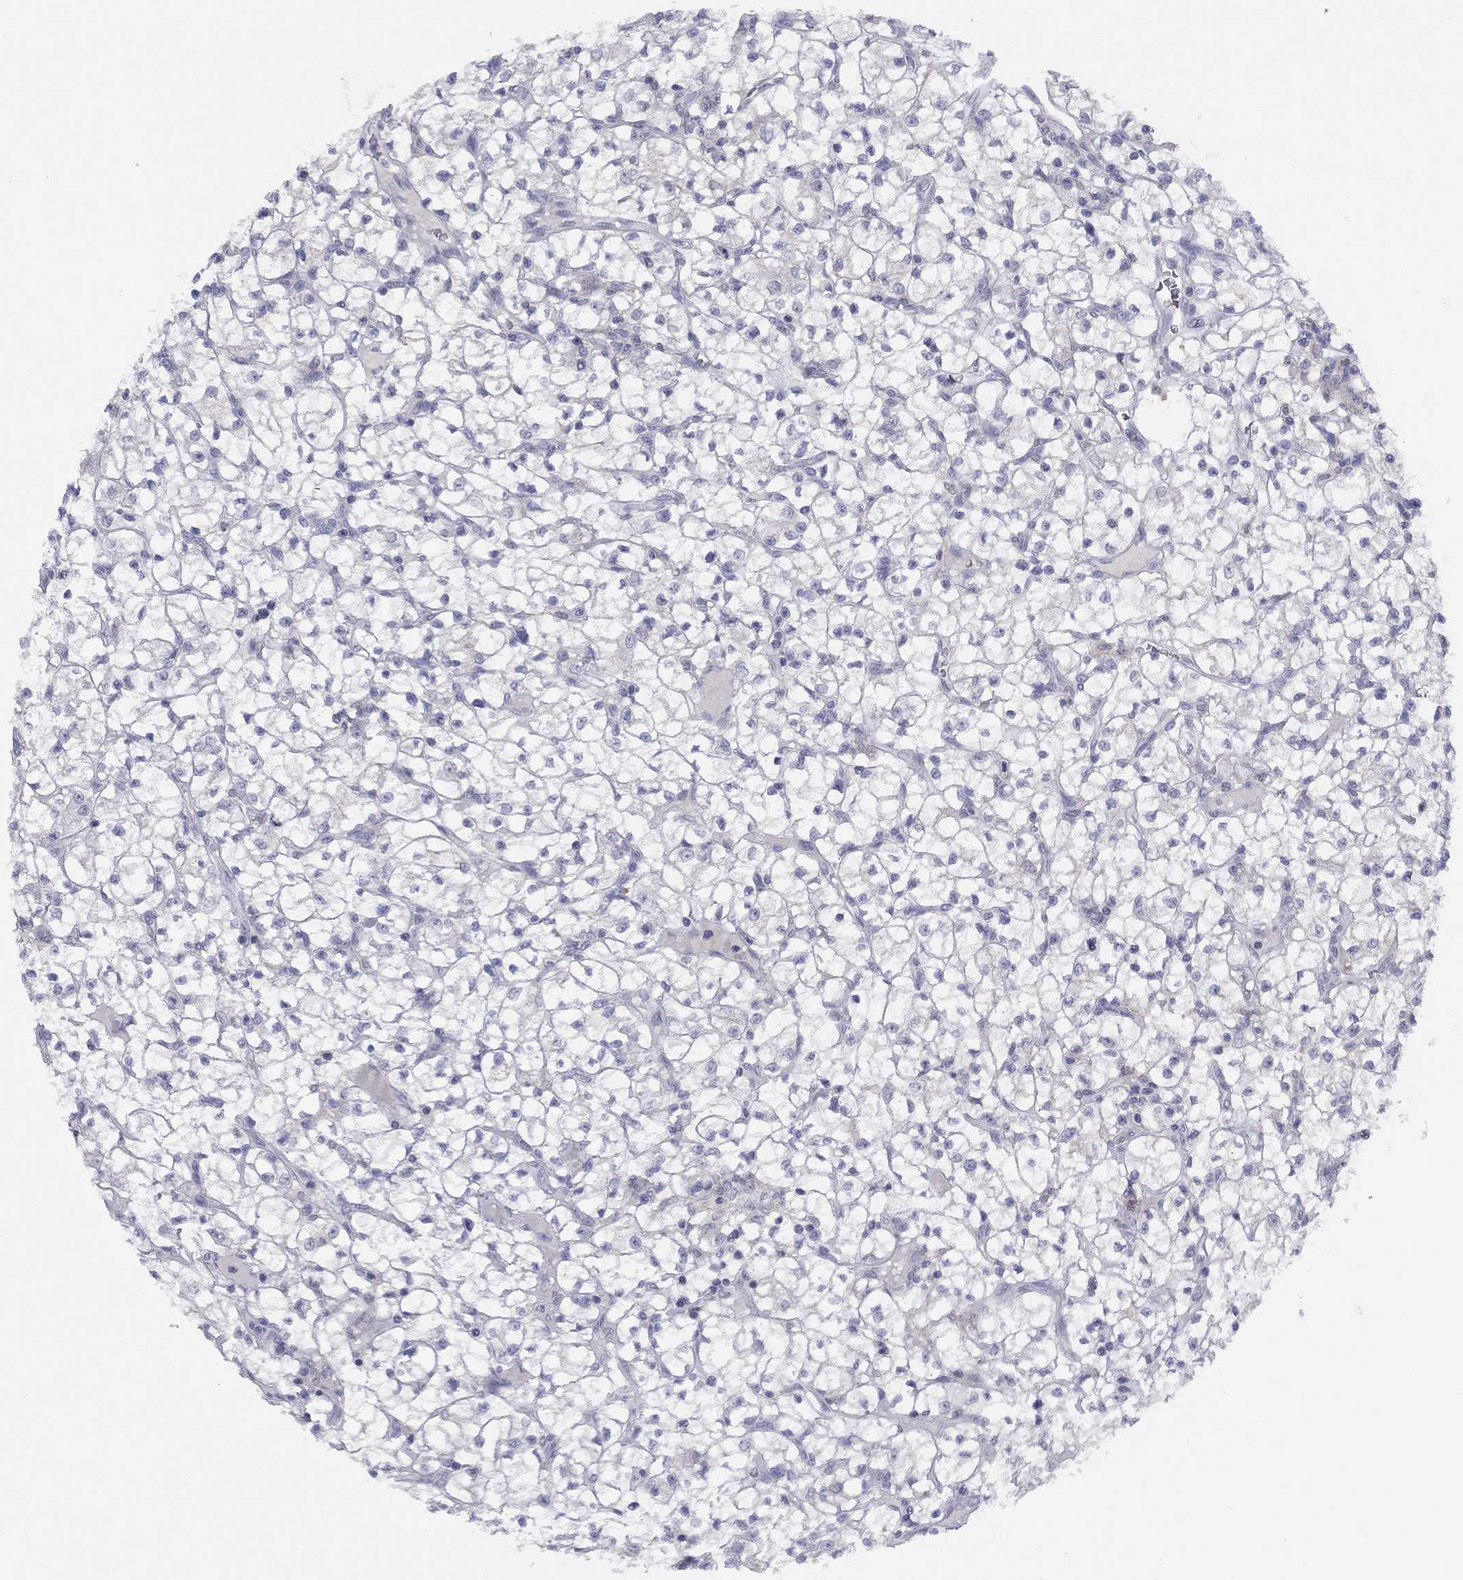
{"staining": {"intensity": "negative", "quantity": "none", "location": "none"}, "tissue": "renal cancer", "cell_type": "Tumor cells", "image_type": "cancer", "snomed": [{"axis": "morphology", "description": "Adenocarcinoma, NOS"}, {"axis": "topography", "description": "Kidney"}], "caption": "Tumor cells are negative for brown protein staining in renal cancer.", "gene": "CYP2B6", "patient": {"sex": "female", "age": 64}}